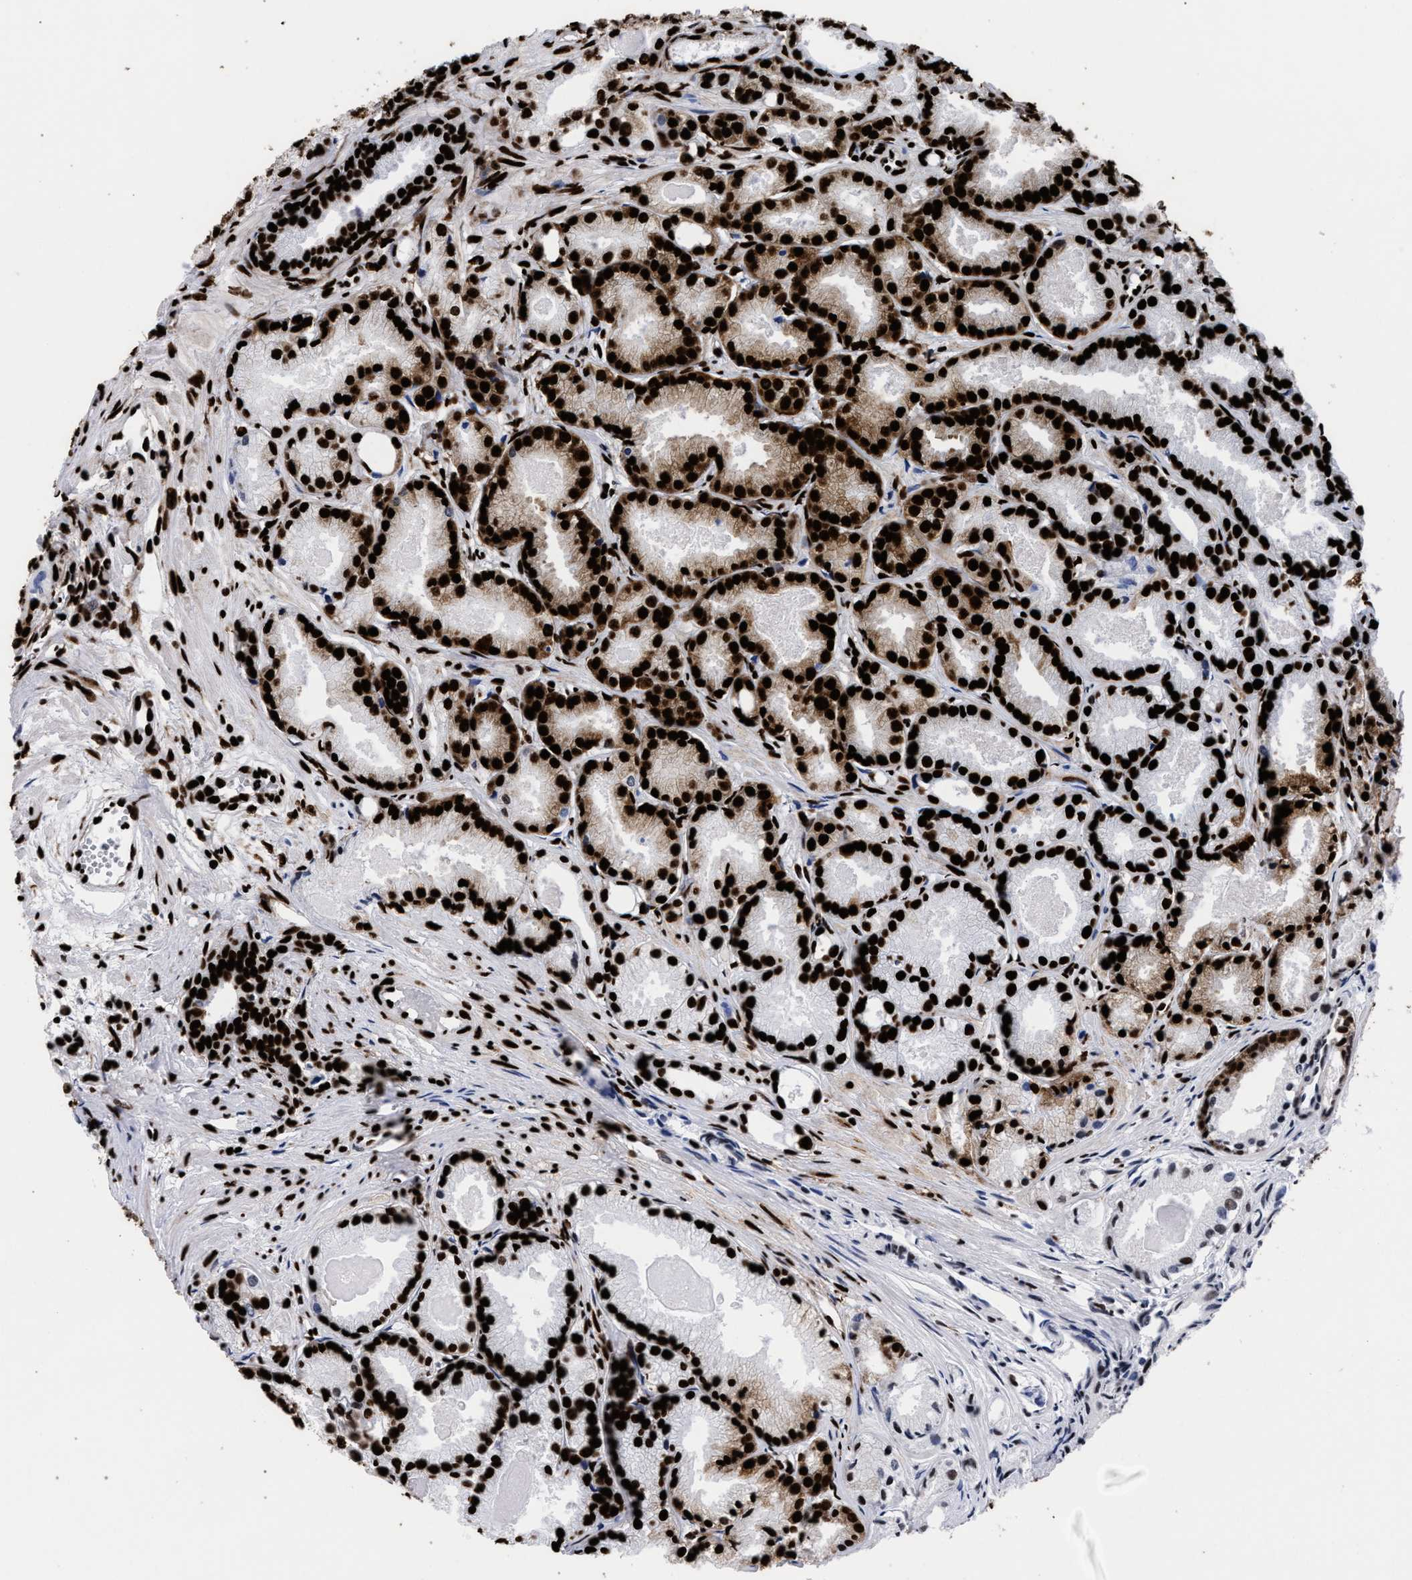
{"staining": {"intensity": "strong", "quantity": ">75%", "location": "nuclear"}, "tissue": "prostate cancer", "cell_type": "Tumor cells", "image_type": "cancer", "snomed": [{"axis": "morphology", "description": "Adenocarcinoma, Low grade"}, {"axis": "topography", "description": "Prostate"}], "caption": "This photomicrograph reveals IHC staining of human prostate cancer, with high strong nuclear staining in about >75% of tumor cells.", "gene": "HNRNPA1", "patient": {"sex": "male", "age": 72}}